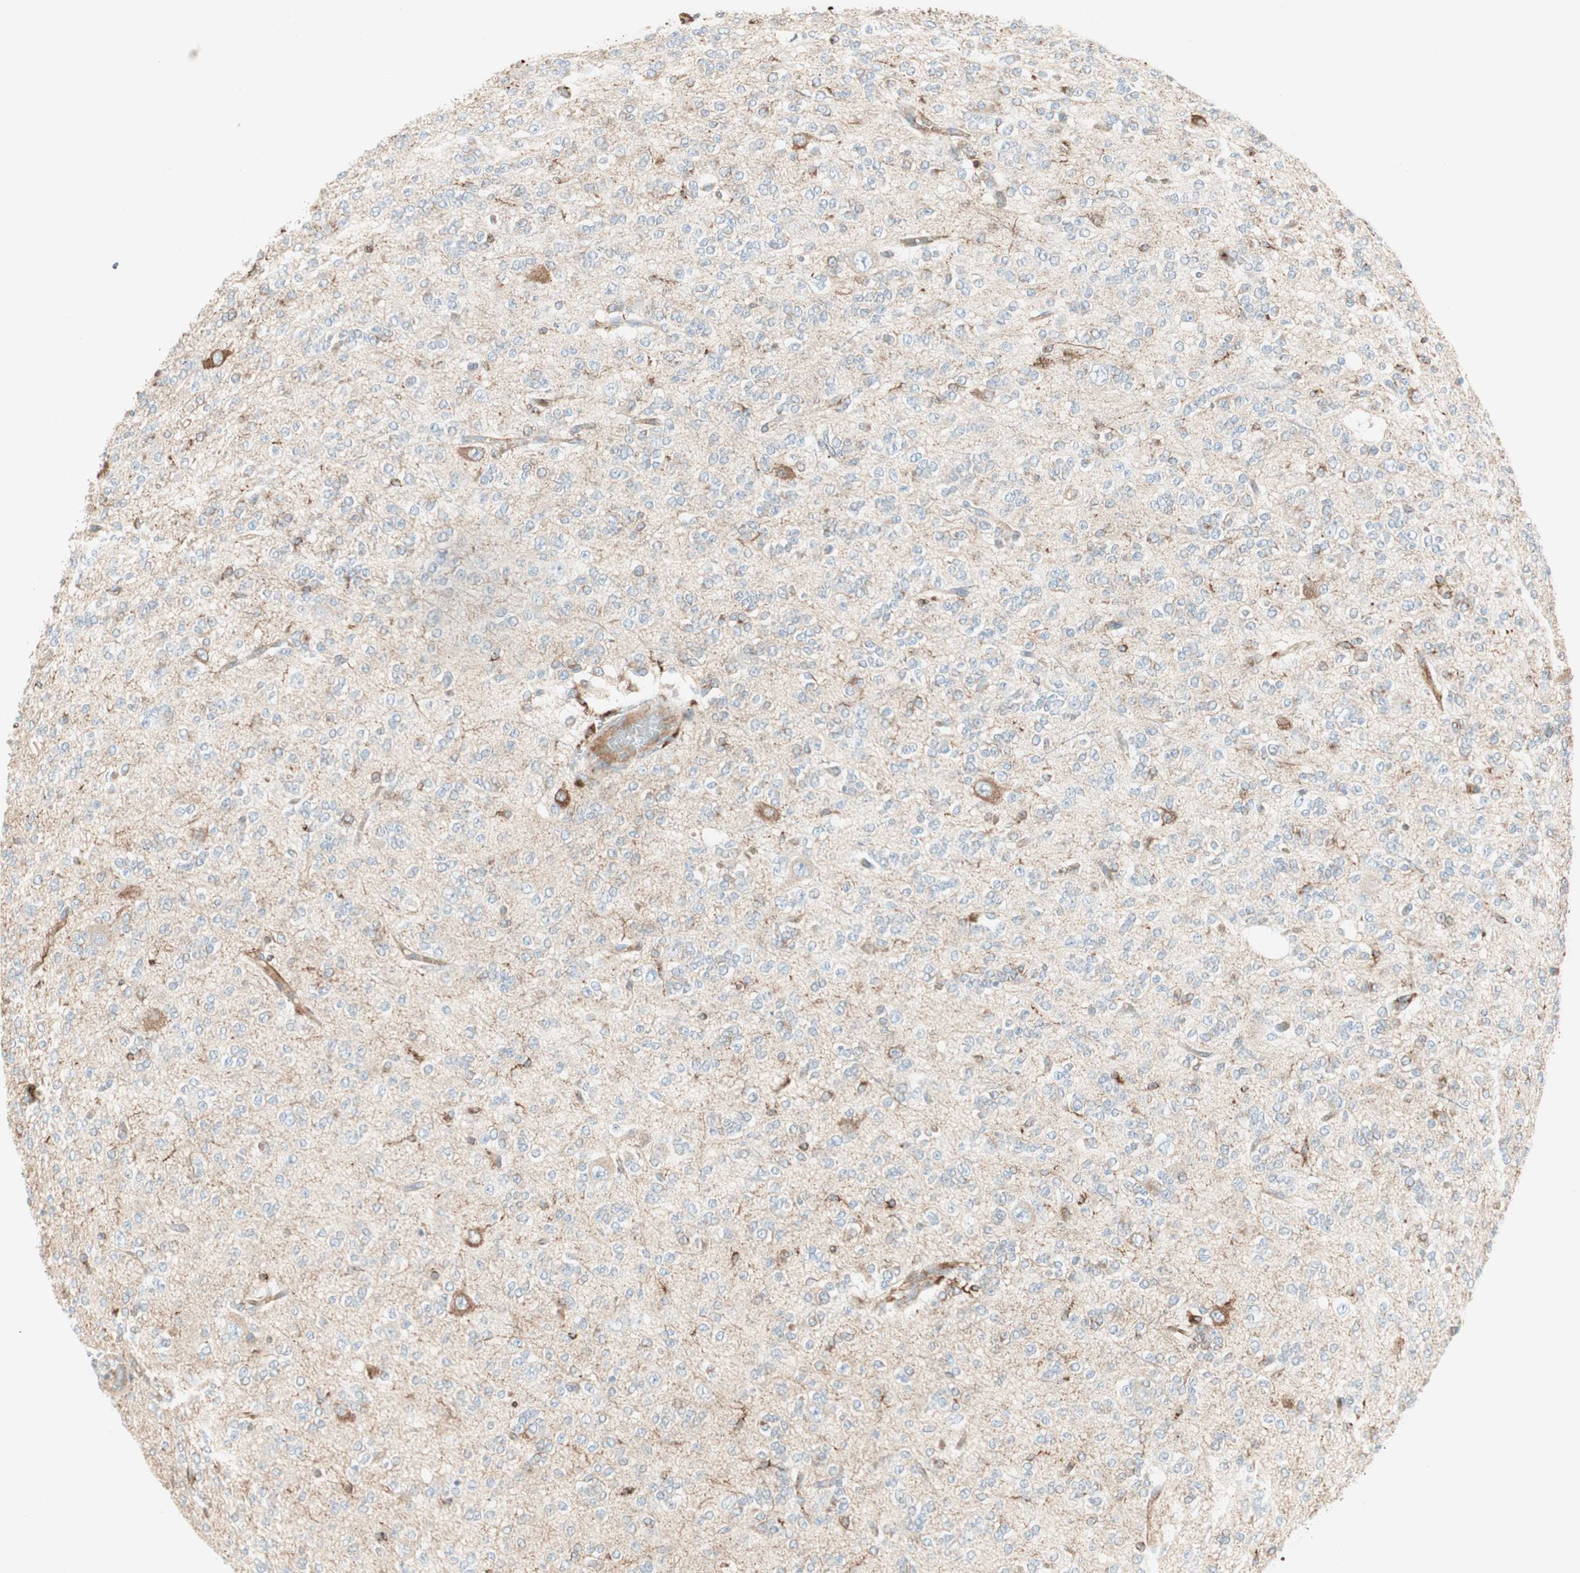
{"staining": {"intensity": "negative", "quantity": "none", "location": "none"}, "tissue": "glioma", "cell_type": "Tumor cells", "image_type": "cancer", "snomed": [{"axis": "morphology", "description": "Glioma, malignant, Low grade"}, {"axis": "topography", "description": "Brain"}], "caption": "Malignant low-grade glioma was stained to show a protein in brown. There is no significant expression in tumor cells. The staining is performed using DAB (3,3'-diaminobenzidine) brown chromogen with nuclei counter-stained in using hematoxylin.", "gene": "ATP6V1G1", "patient": {"sex": "male", "age": 38}}